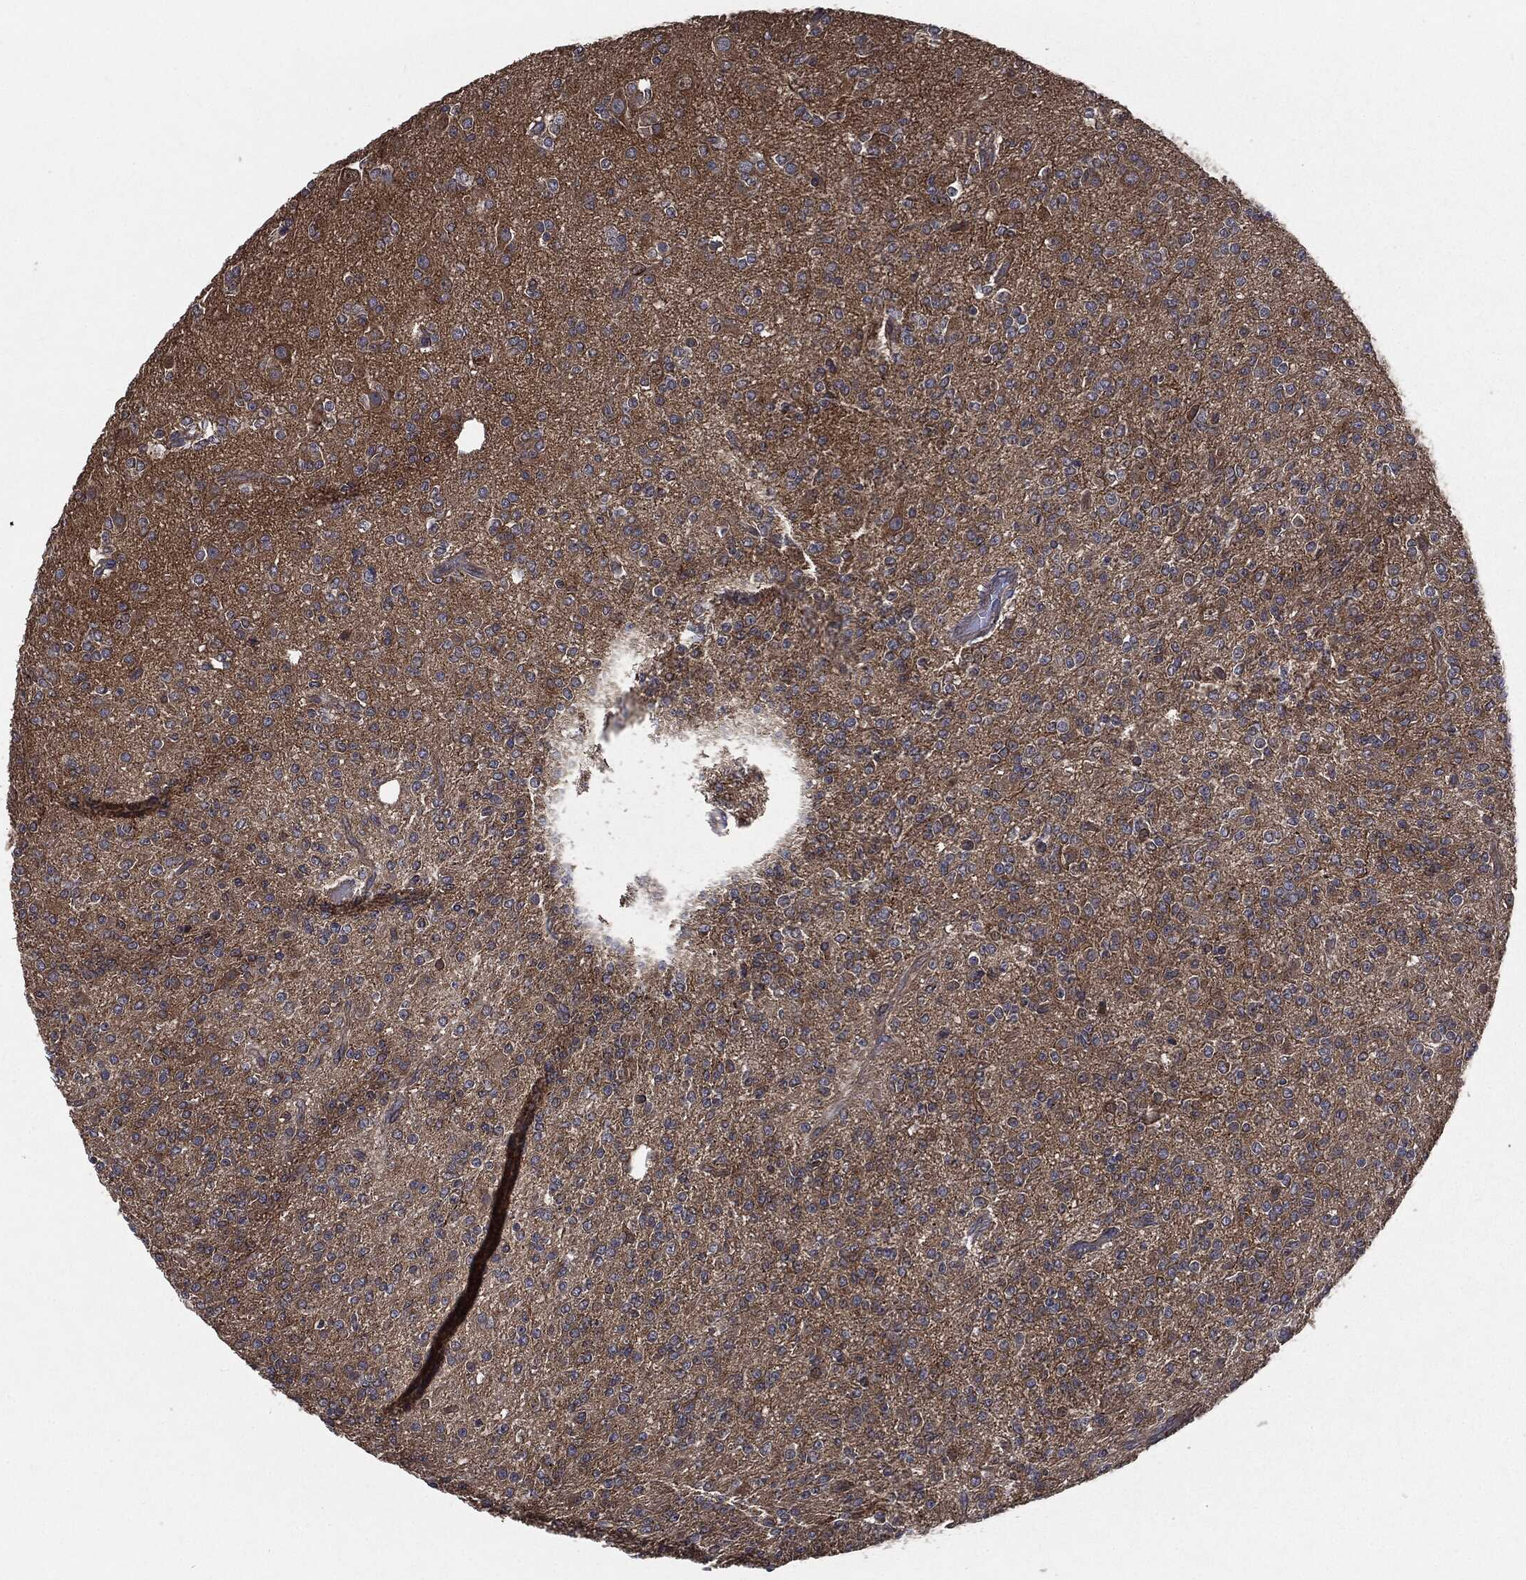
{"staining": {"intensity": "negative", "quantity": "none", "location": "none"}, "tissue": "glioma", "cell_type": "Tumor cells", "image_type": "cancer", "snomed": [{"axis": "morphology", "description": "Glioma, malignant, Low grade"}, {"axis": "topography", "description": "Brain"}], "caption": "Photomicrograph shows no protein staining in tumor cells of low-grade glioma (malignant) tissue. (Stains: DAB (3,3'-diaminobenzidine) immunohistochemistry (IHC) with hematoxylin counter stain, Microscopy: brightfield microscopy at high magnification).", "gene": "EPS15L1", "patient": {"sex": "male", "age": 27}}